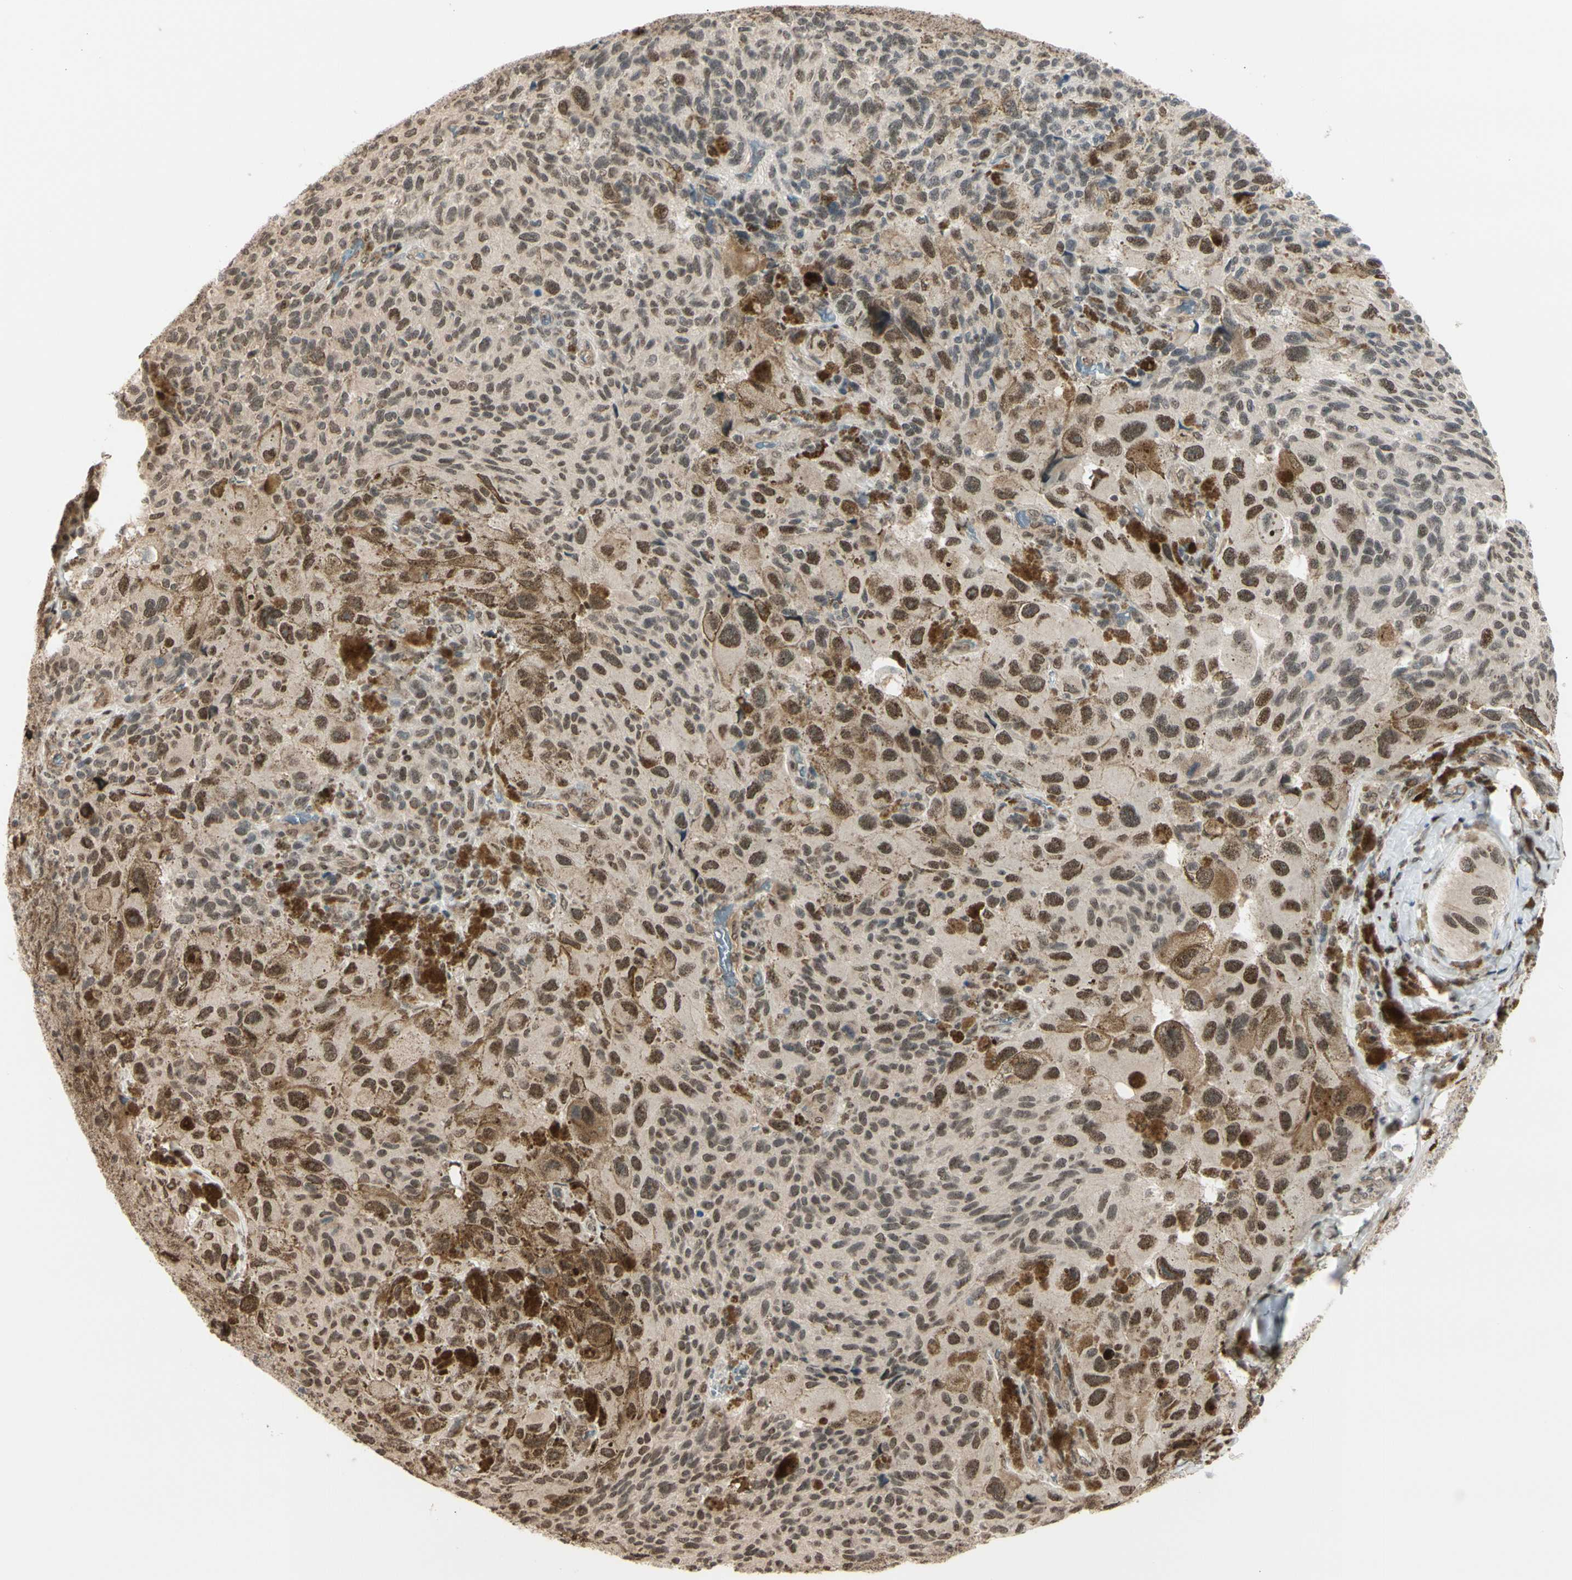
{"staining": {"intensity": "moderate", "quantity": ">75%", "location": "nuclear"}, "tissue": "melanoma", "cell_type": "Tumor cells", "image_type": "cancer", "snomed": [{"axis": "morphology", "description": "Malignant melanoma, NOS"}, {"axis": "topography", "description": "Skin"}], "caption": "DAB (3,3'-diaminobenzidine) immunohistochemical staining of melanoma shows moderate nuclear protein expression in about >75% of tumor cells. (Stains: DAB (3,3'-diaminobenzidine) in brown, nuclei in blue, Microscopy: brightfield microscopy at high magnification).", "gene": "SUFU", "patient": {"sex": "female", "age": 73}}